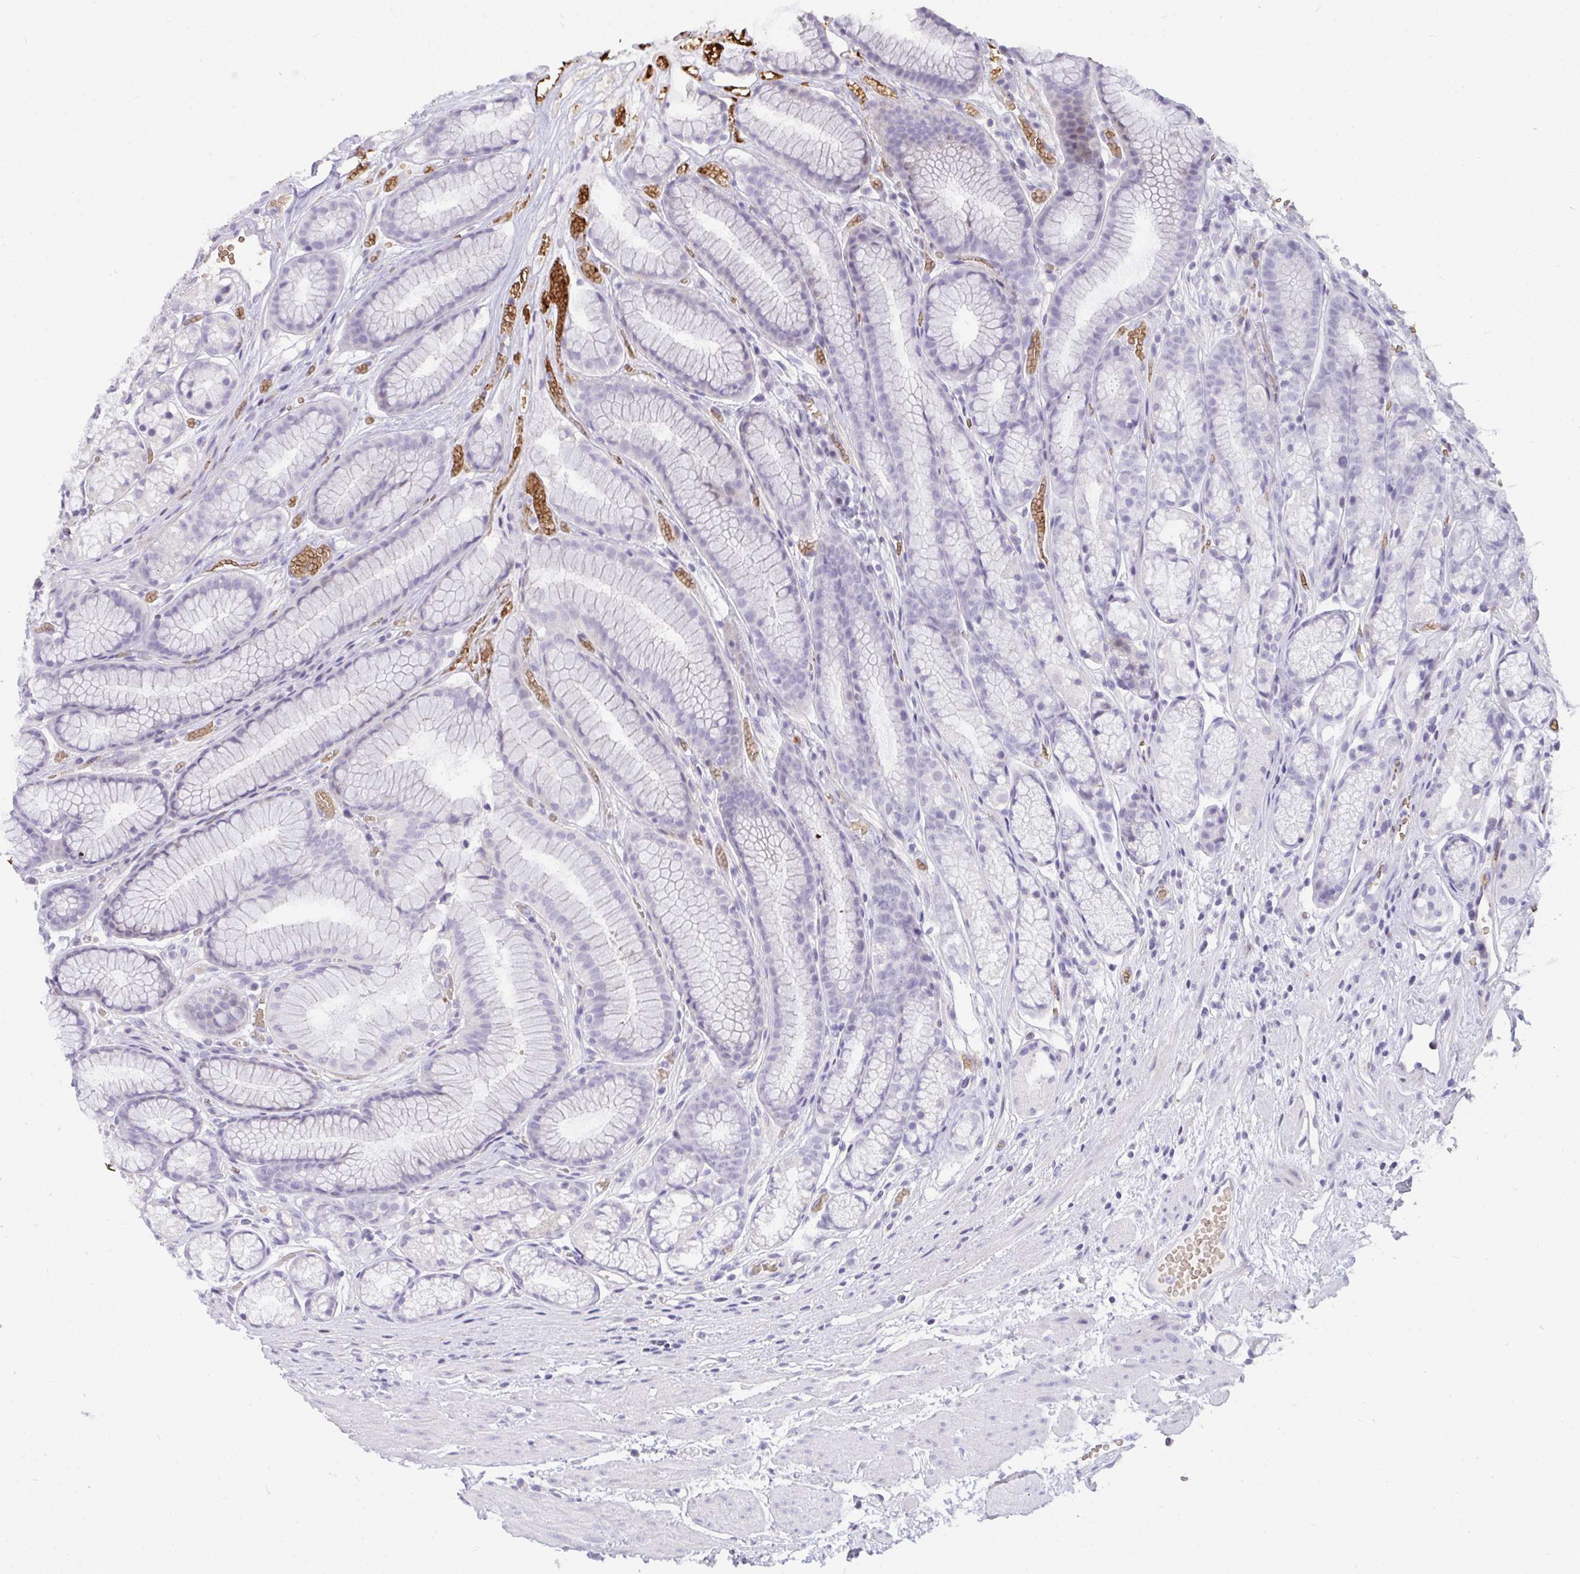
{"staining": {"intensity": "negative", "quantity": "none", "location": "none"}, "tissue": "stomach", "cell_type": "Glandular cells", "image_type": "normal", "snomed": [{"axis": "morphology", "description": "Normal tissue, NOS"}, {"axis": "topography", "description": "Smooth muscle"}, {"axis": "topography", "description": "Stomach"}], "caption": "The histopathology image displays no significant expression in glandular cells of stomach. (DAB immunohistochemistry with hematoxylin counter stain).", "gene": "PLPPR3", "patient": {"sex": "male", "age": 70}}